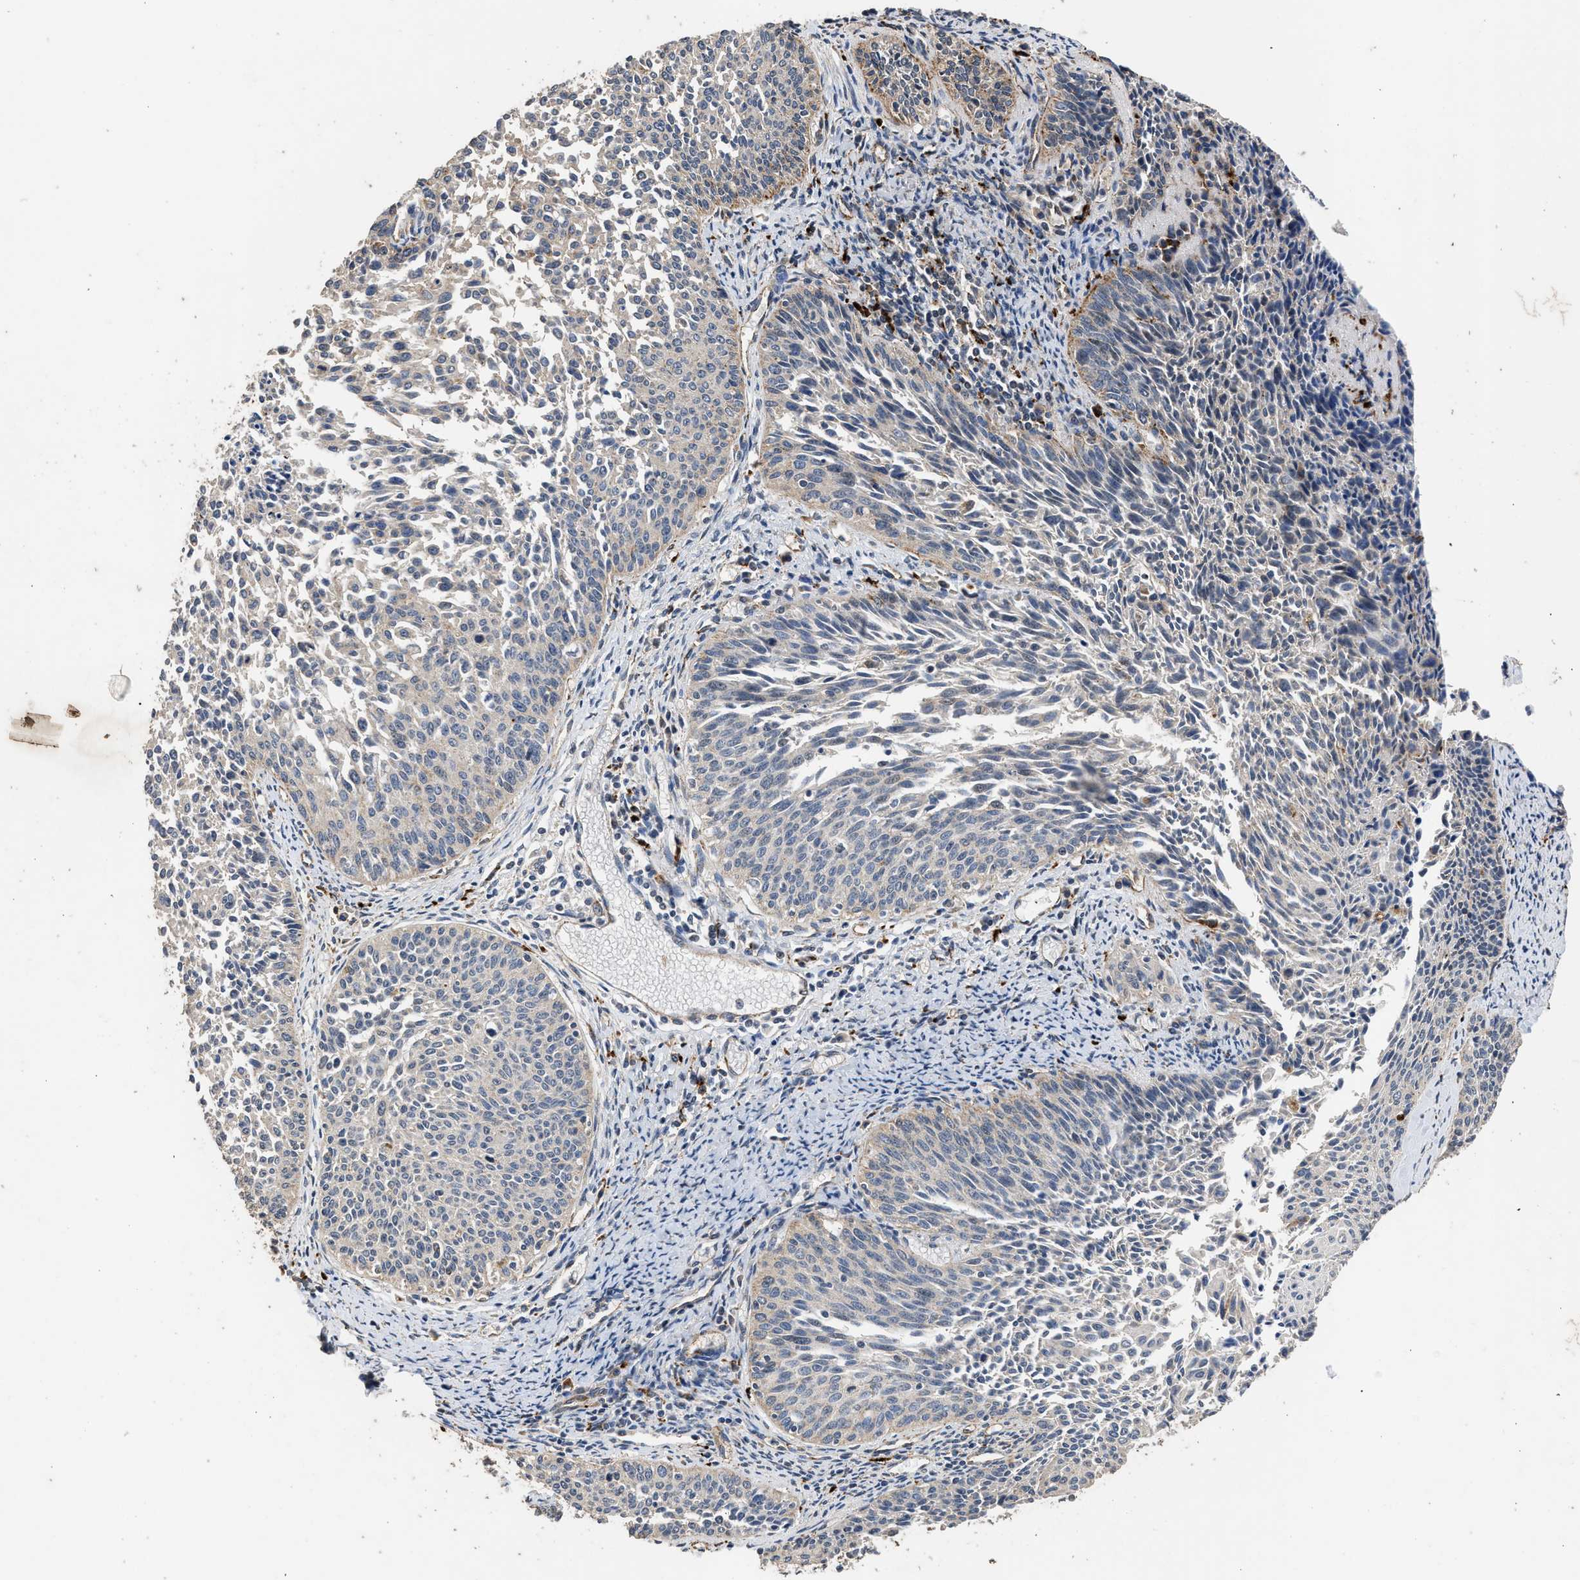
{"staining": {"intensity": "weak", "quantity": "25%-75%", "location": "cytoplasmic/membranous"}, "tissue": "cervical cancer", "cell_type": "Tumor cells", "image_type": "cancer", "snomed": [{"axis": "morphology", "description": "Squamous cell carcinoma, NOS"}, {"axis": "topography", "description": "Cervix"}], "caption": "Cervical cancer stained for a protein displays weak cytoplasmic/membranous positivity in tumor cells.", "gene": "CTSV", "patient": {"sex": "female", "age": 55}}